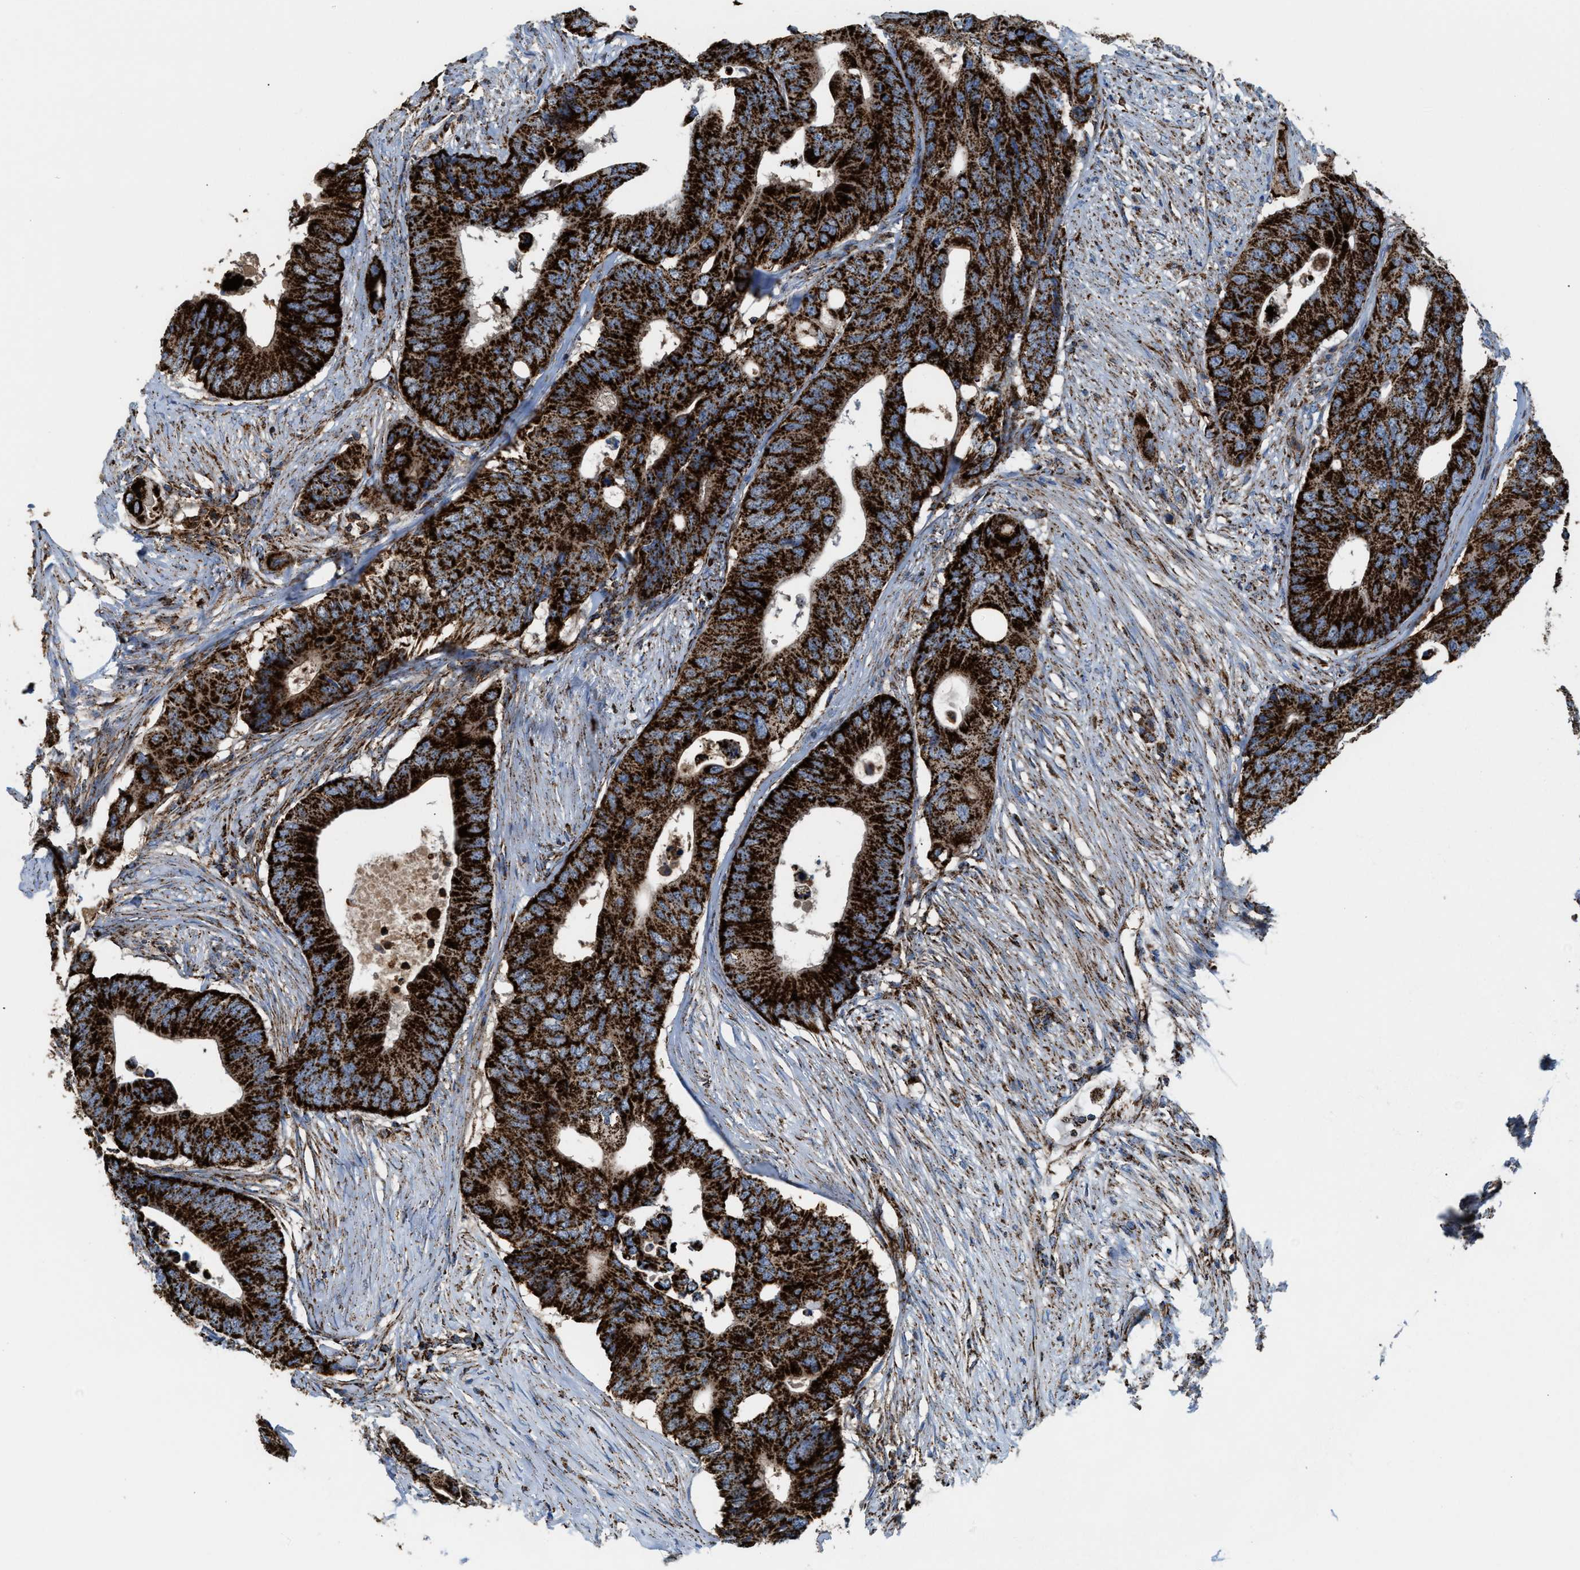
{"staining": {"intensity": "strong", "quantity": ">75%", "location": "cytoplasmic/membranous"}, "tissue": "colorectal cancer", "cell_type": "Tumor cells", "image_type": "cancer", "snomed": [{"axis": "morphology", "description": "Adenocarcinoma, NOS"}, {"axis": "topography", "description": "Colon"}], "caption": "About >75% of tumor cells in colorectal adenocarcinoma reveal strong cytoplasmic/membranous protein positivity as visualized by brown immunohistochemical staining.", "gene": "ECHS1", "patient": {"sex": "male", "age": 71}}